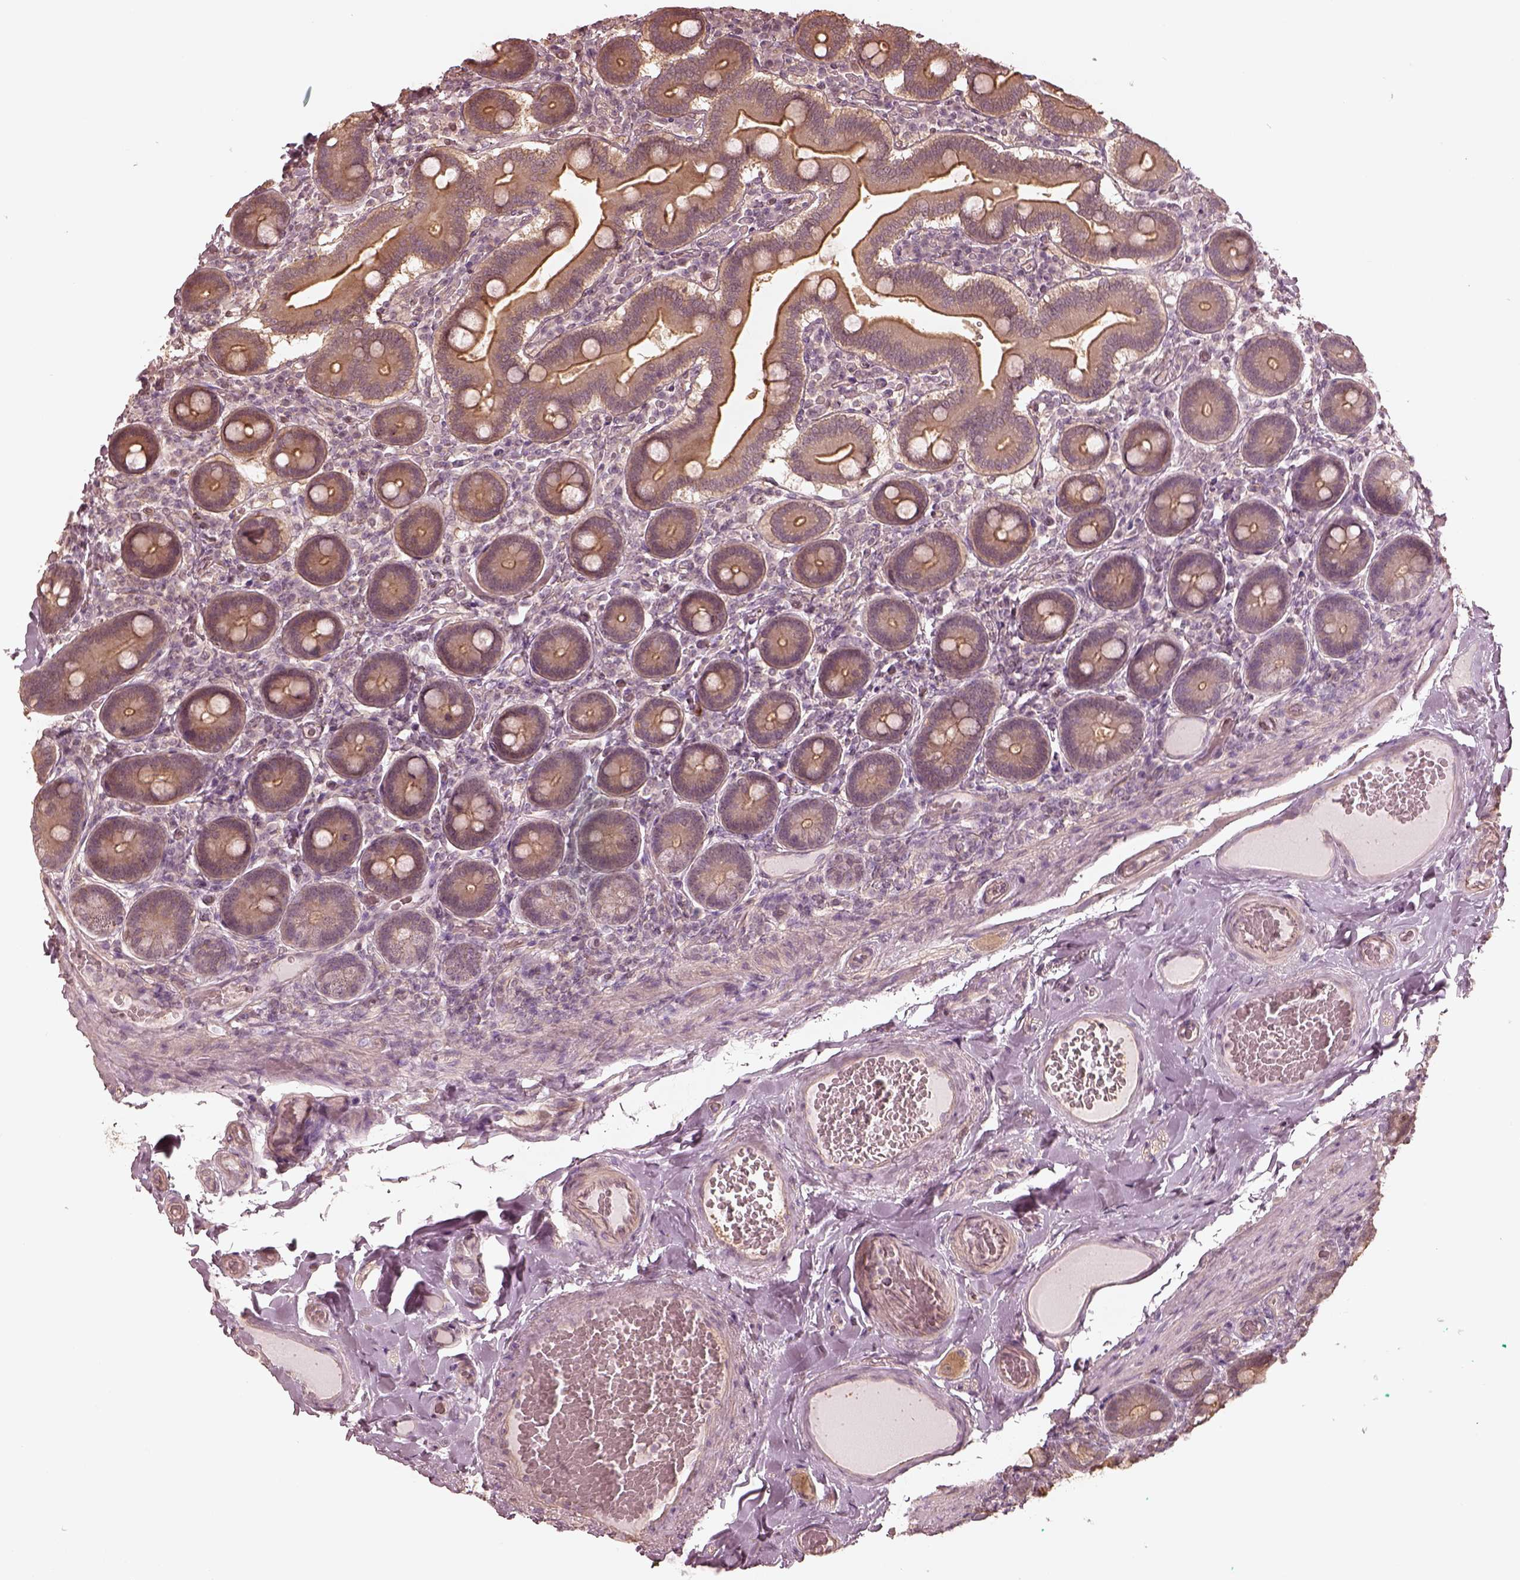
{"staining": {"intensity": "moderate", "quantity": "25%-75%", "location": "cytoplasmic/membranous"}, "tissue": "duodenum", "cell_type": "Glandular cells", "image_type": "normal", "snomed": [{"axis": "morphology", "description": "Normal tissue, NOS"}, {"axis": "topography", "description": "Duodenum"}], "caption": "DAB (3,3'-diaminobenzidine) immunohistochemical staining of benign duodenum demonstrates moderate cytoplasmic/membranous protein expression in approximately 25%-75% of glandular cells.", "gene": "KIF5C", "patient": {"sex": "female", "age": 62}}